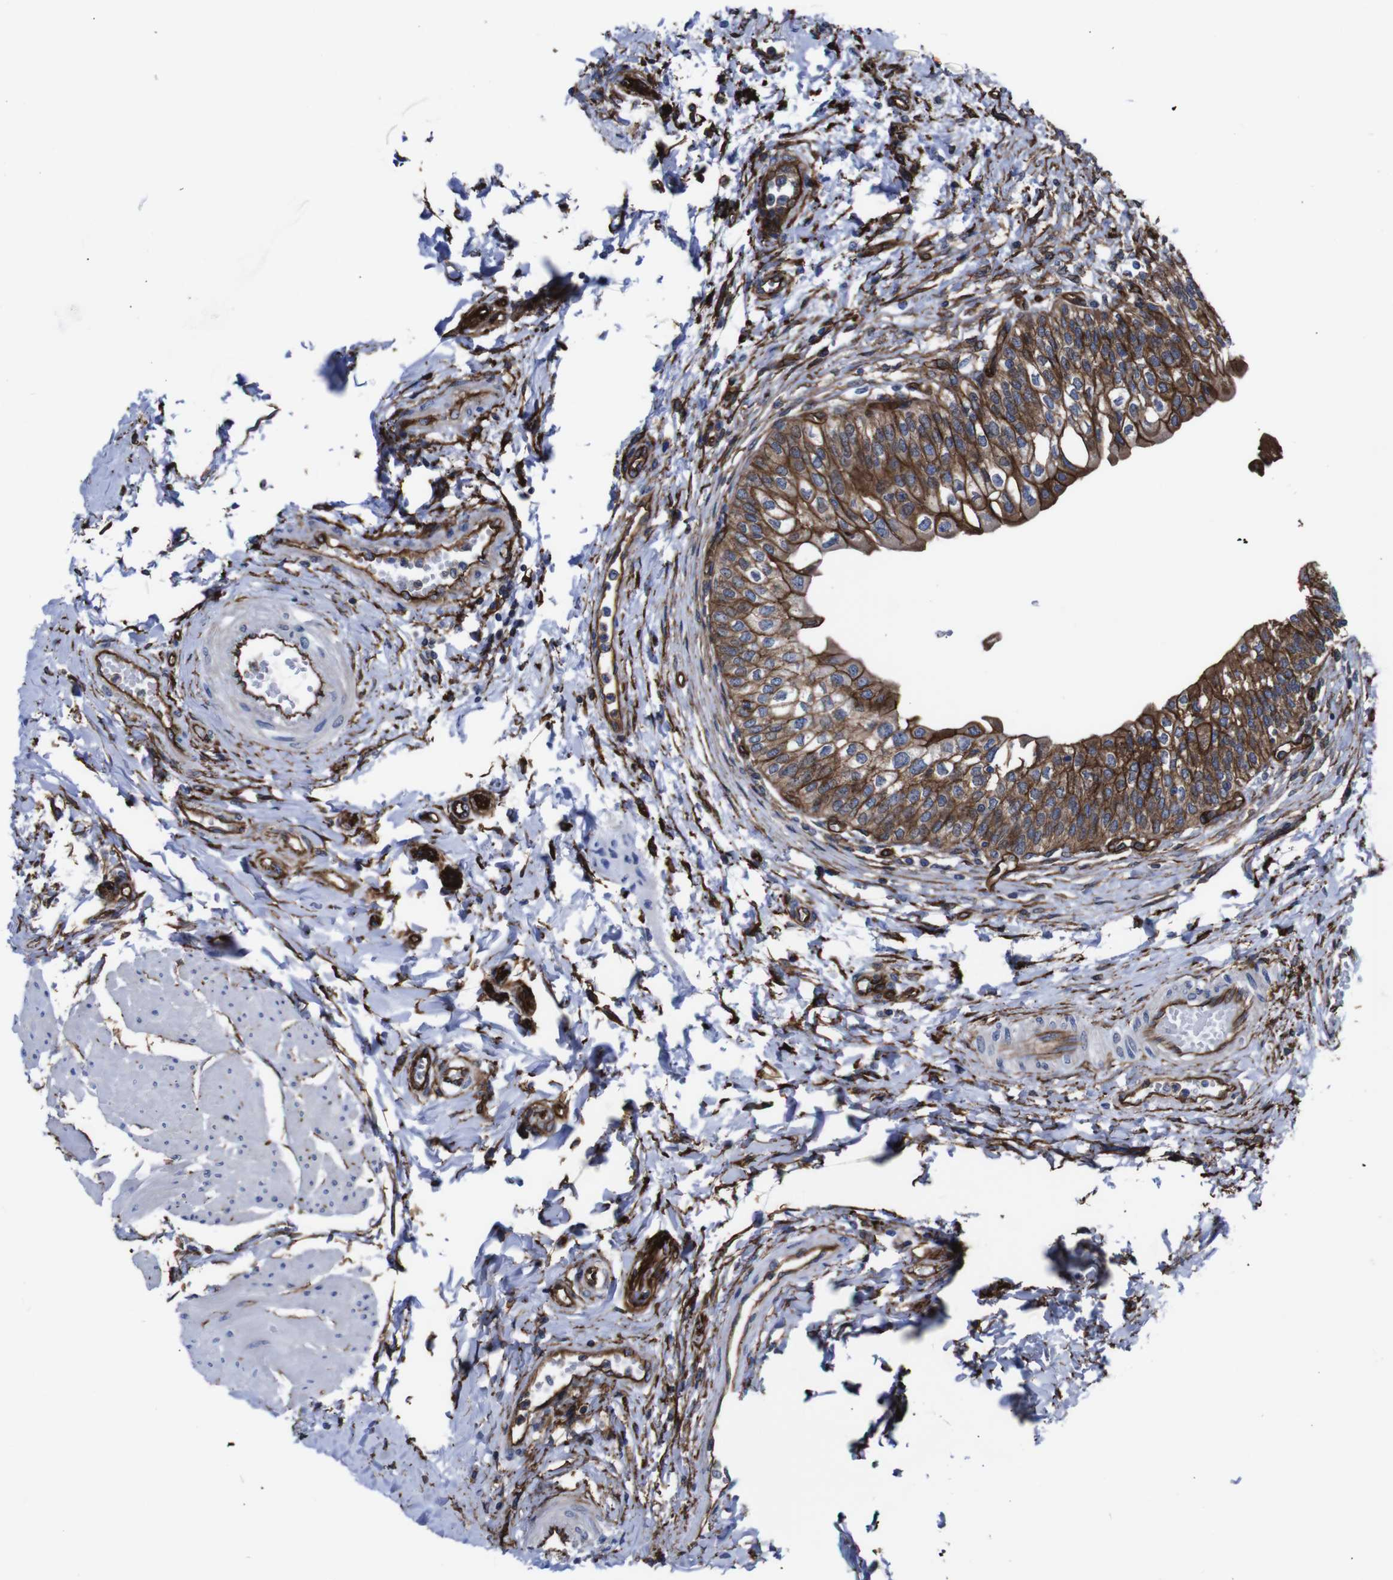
{"staining": {"intensity": "moderate", "quantity": ">75%", "location": "cytoplasmic/membranous"}, "tissue": "urinary bladder", "cell_type": "Urothelial cells", "image_type": "normal", "snomed": [{"axis": "morphology", "description": "Normal tissue, NOS"}, {"axis": "topography", "description": "Urinary bladder"}], "caption": "This micrograph demonstrates IHC staining of unremarkable urinary bladder, with medium moderate cytoplasmic/membranous positivity in approximately >75% of urothelial cells.", "gene": "SPTBN1", "patient": {"sex": "male", "age": 55}}